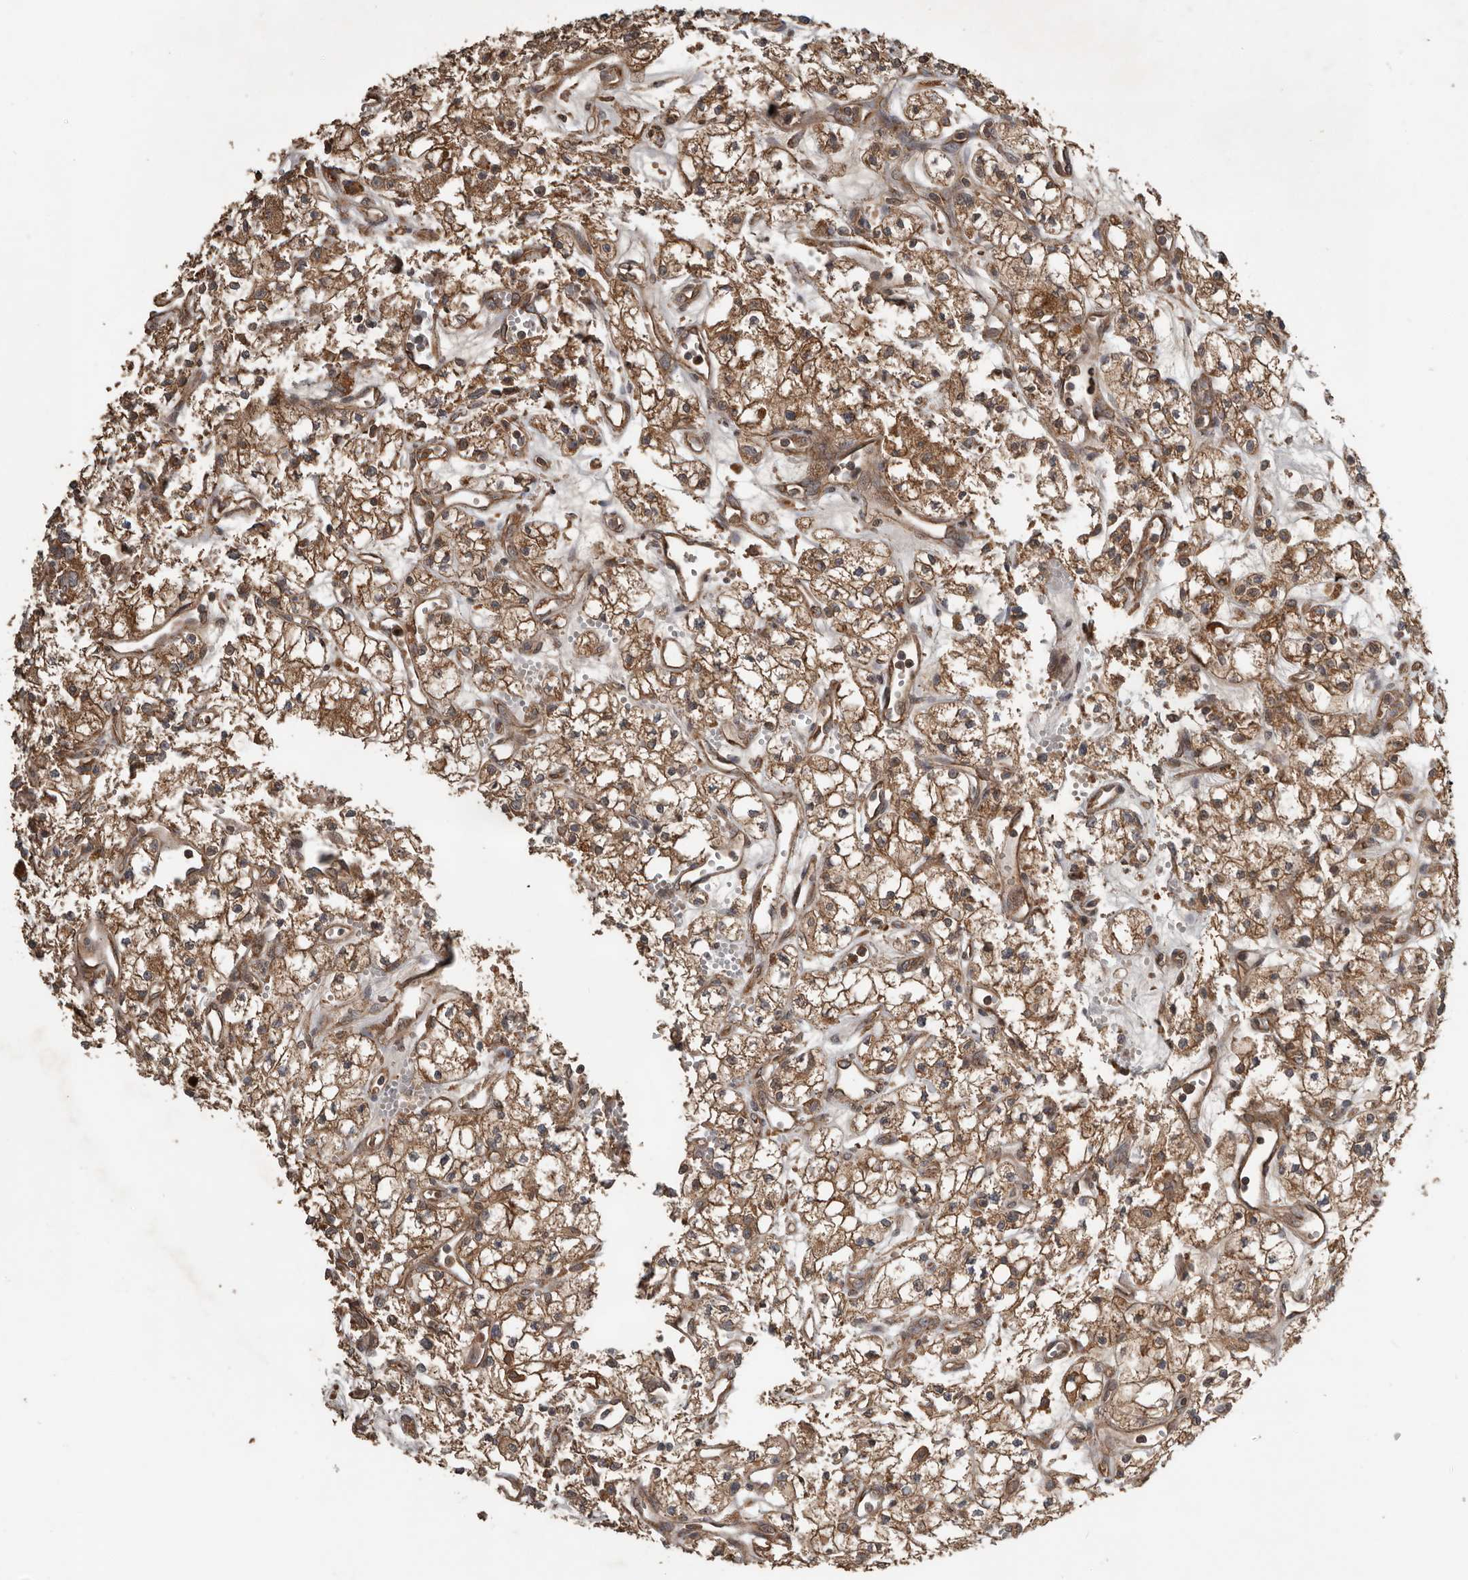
{"staining": {"intensity": "moderate", "quantity": ">75%", "location": "cytoplasmic/membranous"}, "tissue": "renal cancer", "cell_type": "Tumor cells", "image_type": "cancer", "snomed": [{"axis": "morphology", "description": "Adenocarcinoma, NOS"}, {"axis": "topography", "description": "Kidney"}], "caption": "Brown immunohistochemical staining in adenocarcinoma (renal) displays moderate cytoplasmic/membranous staining in about >75% of tumor cells.", "gene": "RNF207", "patient": {"sex": "male", "age": 59}}